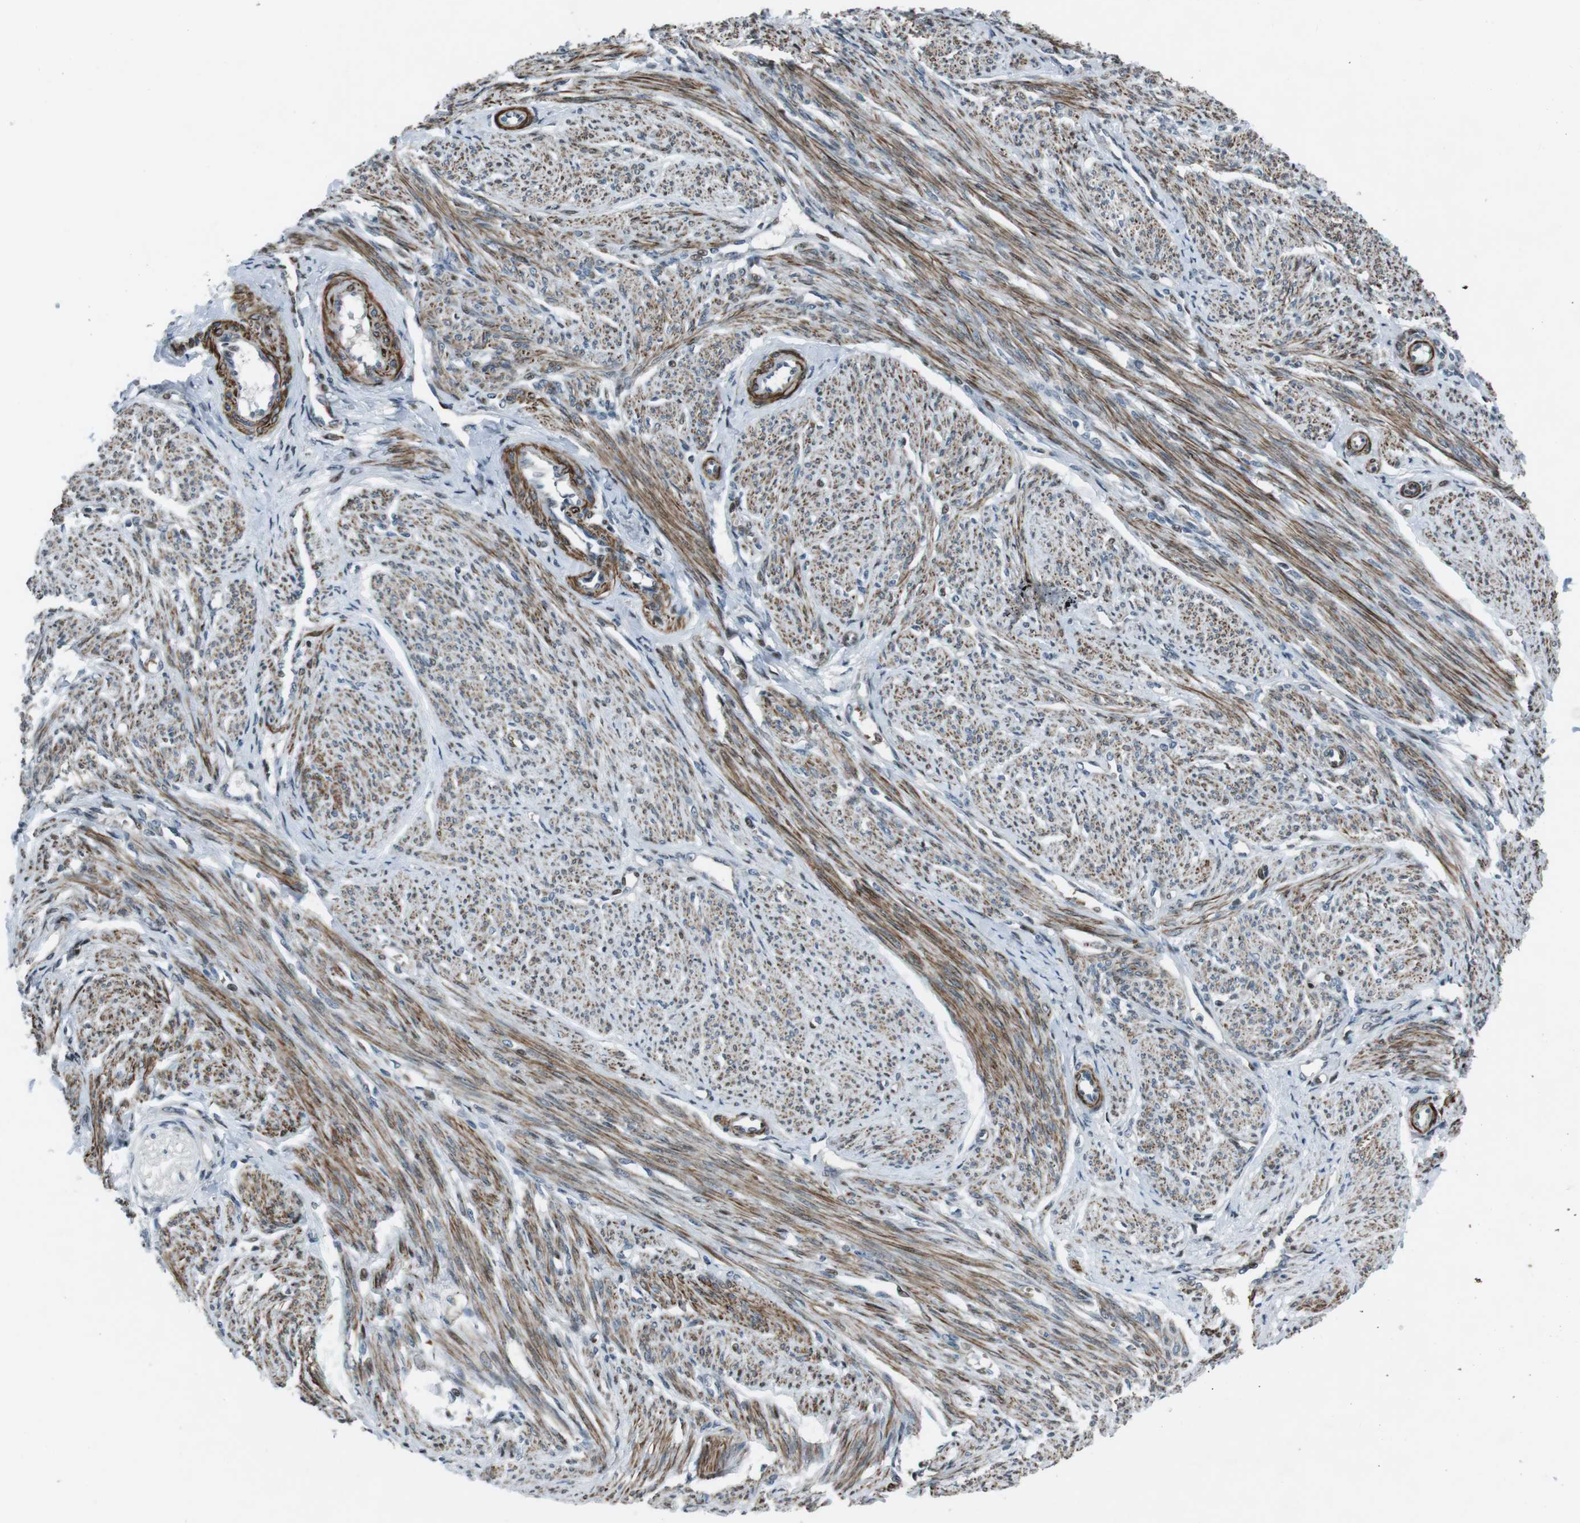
{"staining": {"intensity": "moderate", "quantity": ">75%", "location": "cytoplasmic/membranous"}, "tissue": "smooth muscle", "cell_type": "Smooth muscle cells", "image_type": "normal", "snomed": [{"axis": "morphology", "description": "Normal tissue, NOS"}, {"axis": "topography", "description": "Smooth muscle"}], "caption": "This image exhibits immunohistochemistry staining of normal smooth muscle, with medium moderate cytoplasmic/membranous expression in approximately >75% of smooth muscle cells.", "gene": "PBRM1", "patient": {"sex": "female", "age": 65}}